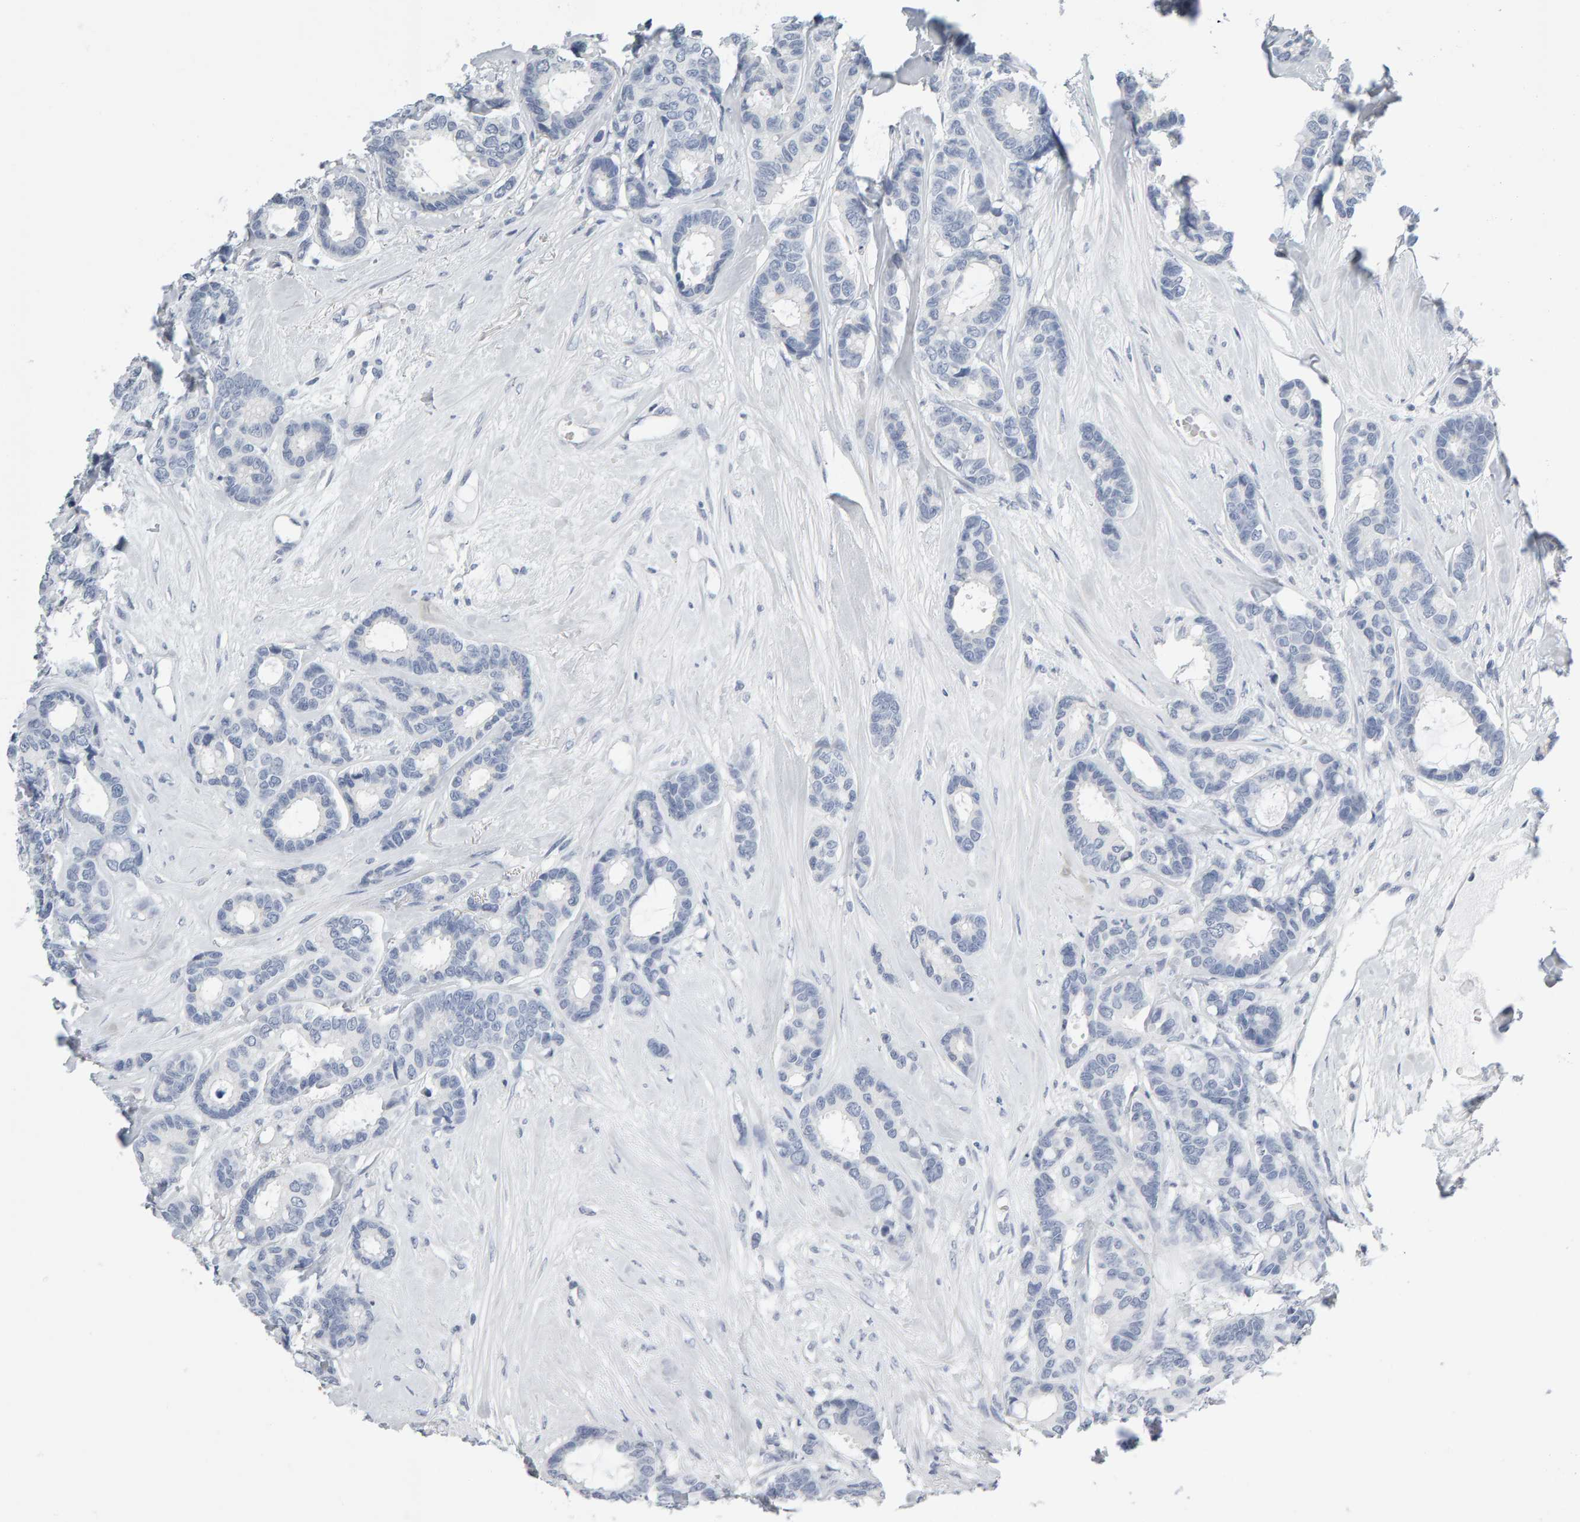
{"staining": {"intensity": "negative", "quantity": "none", "location": "none"}, "tissue": "breast cancer", "cell_type": "Tumor cells", "image_type": "cancer", "snomed": [{"axis": "morphology", "description": "Duct carcinoma"}, {"axis": "topography", "description": "Breast"}], "caption": "This photomicrograph is of breast cancer (intraductal carcinoma) stained with immunohistochemistry to label a protein in brown with the nuclei are counter-stained blue. There is no staining in tumor cells.", "gene": "CTH", "patient": {"sex": "female", "age": 87}}